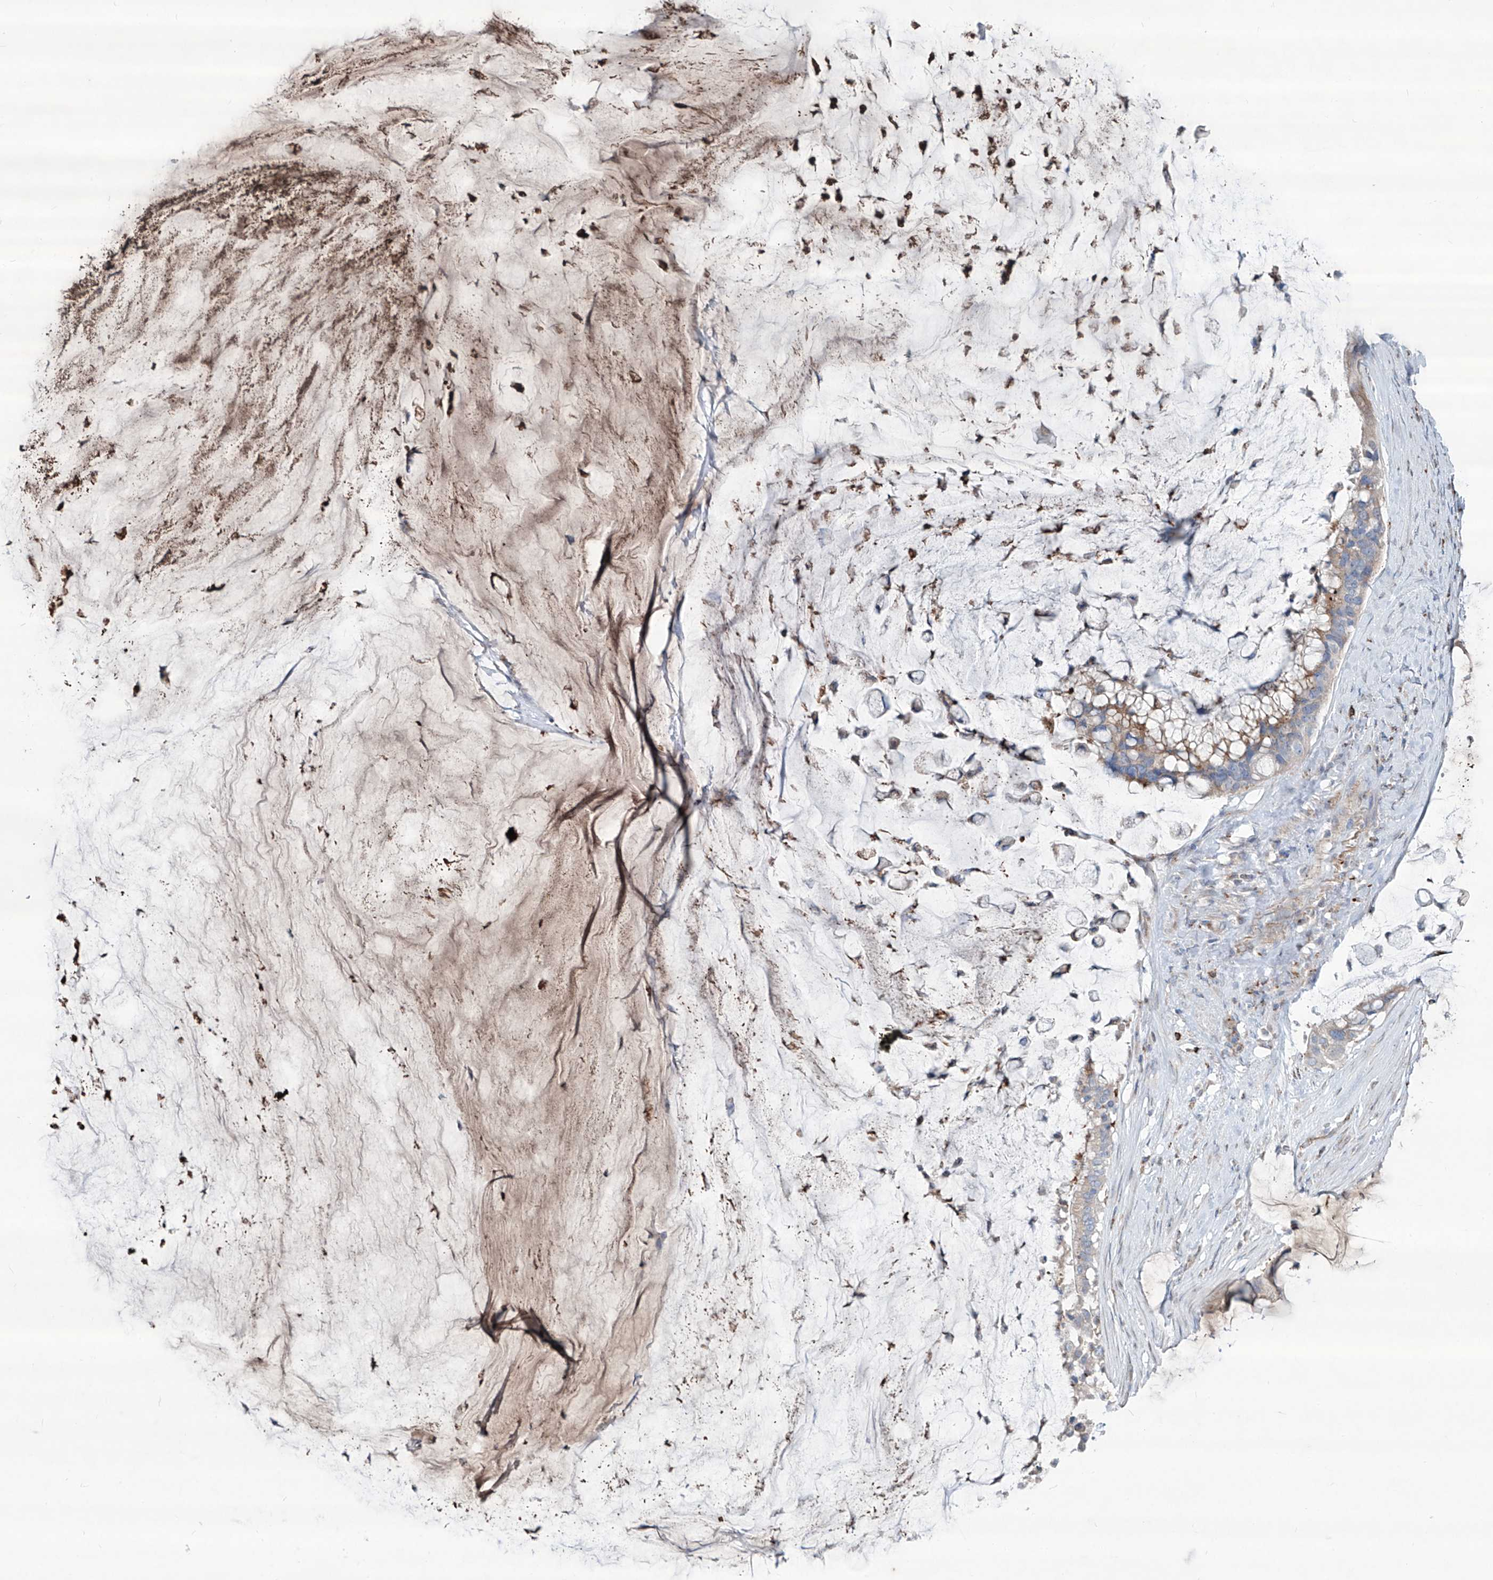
{"staining": {"intensity": "weak", "quantity": "25%-75%", "location": "cytoplasmic/membranous"}, "tissue": "pancreatic cancer", "cell_type": "Tumor cells", "image_type": "cancer", "snomed": [{"axis": "morphology", "description": "Adenocarcinoma, NOS"}, {"axis": "topography", "description": "Pancreas"}], "caption": "A brown stain labels weak cytoplasmic/membranous positivity of a protein in pancreatic cancer (adenocarcinoma) tumor cells.", "gene": "CDH5", "patient": {"sex": "male", "age": 41}}